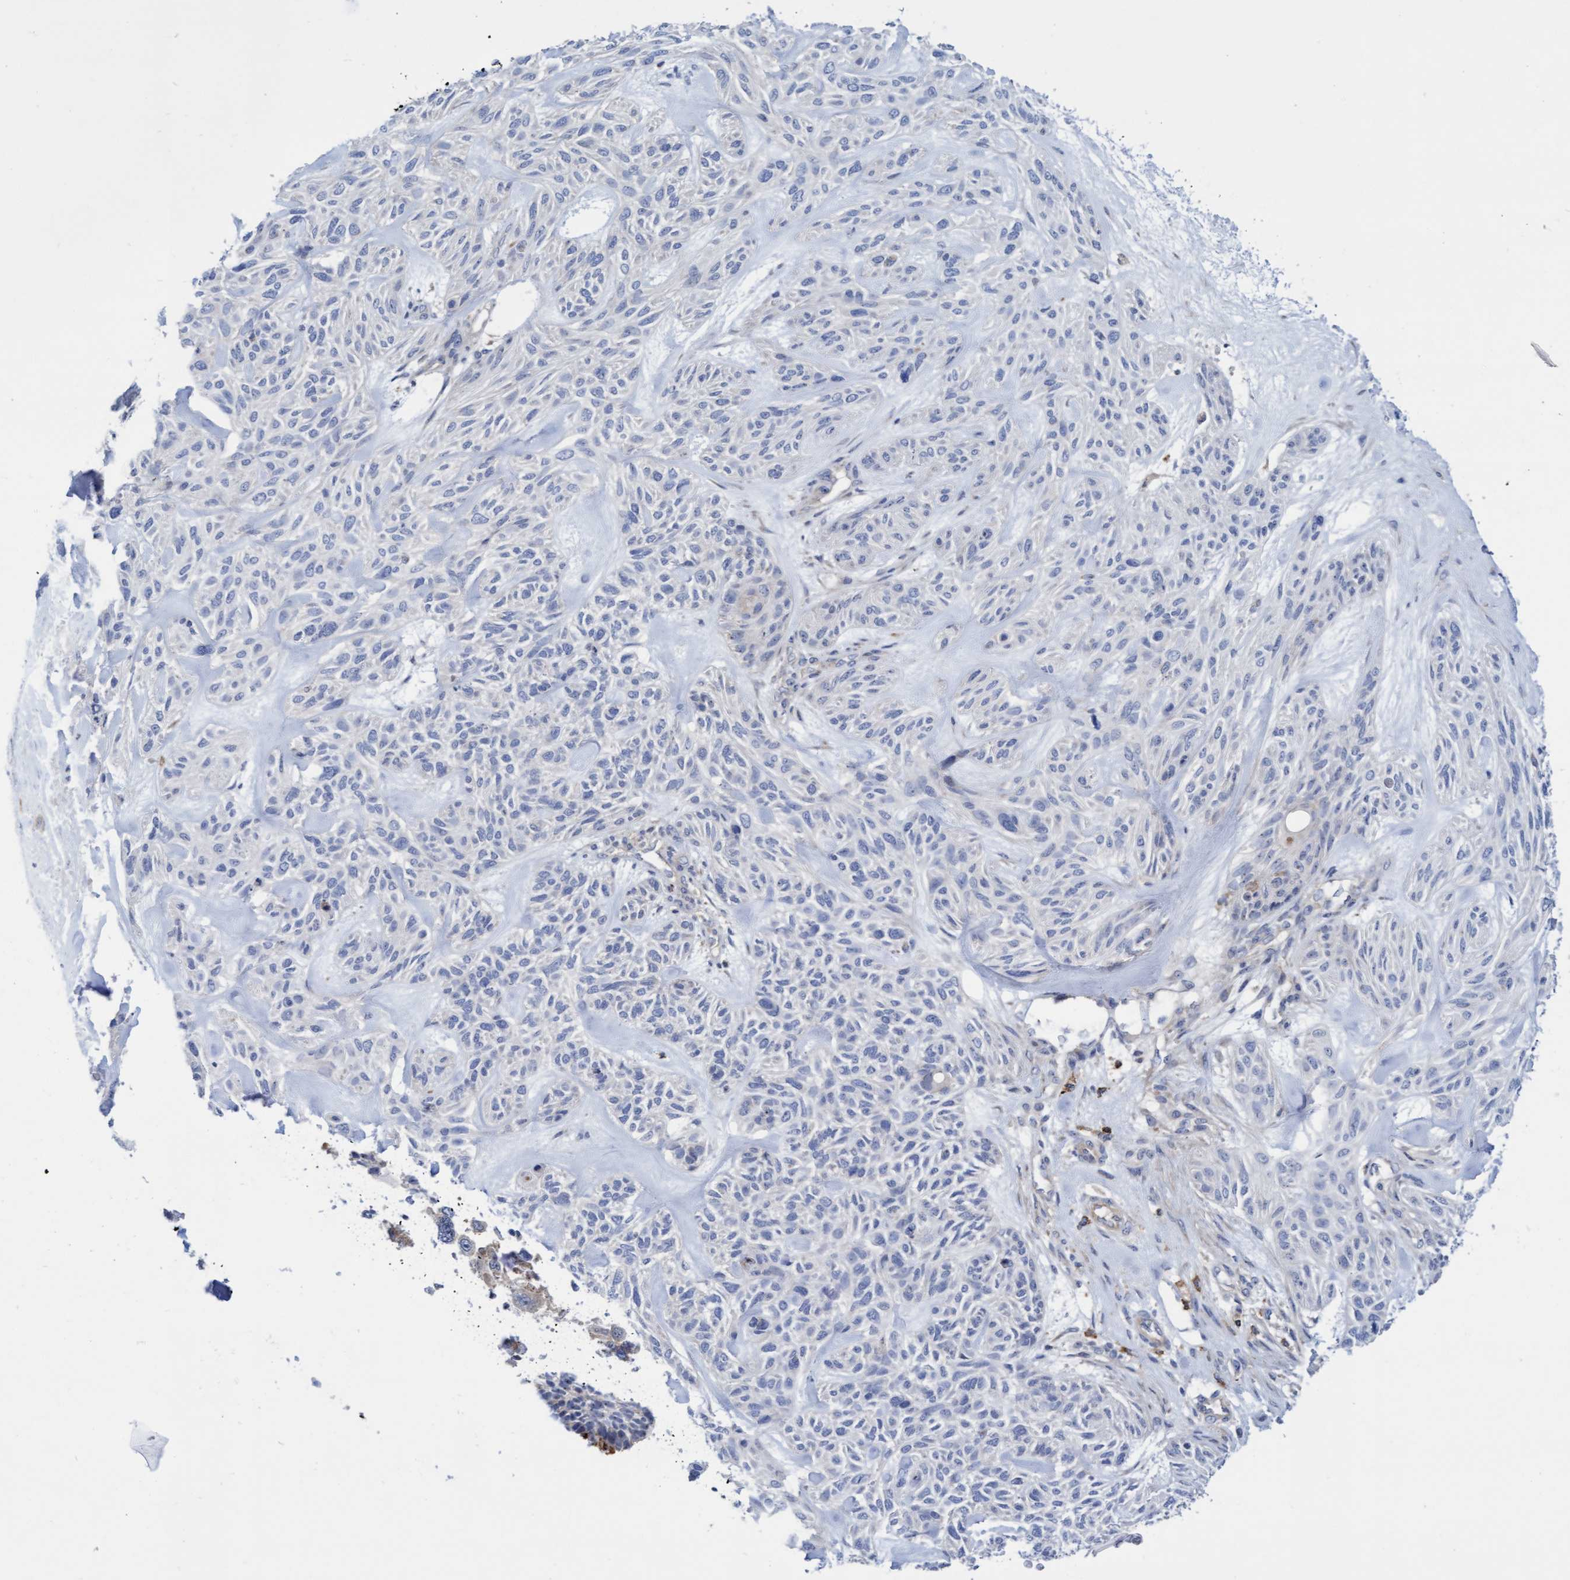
{"staining": {"intensity": "negative", "quantity": "none", "location": "none"}, "tissue": "skin cancer", "cell_type": "Tumor cells", "image_type": "cancer", "snomed": [{"axis": "morphology", "description": "Basal cell carcinoma"}, {"axis": "topography", "description": "Skin"}], "caption": "A micrograph of human skin cancer (basal cell carcinoma) is negative for staining in tumor cells.", "gene": "FNBP1", "patient": {"sex": "male", "age": 55}}